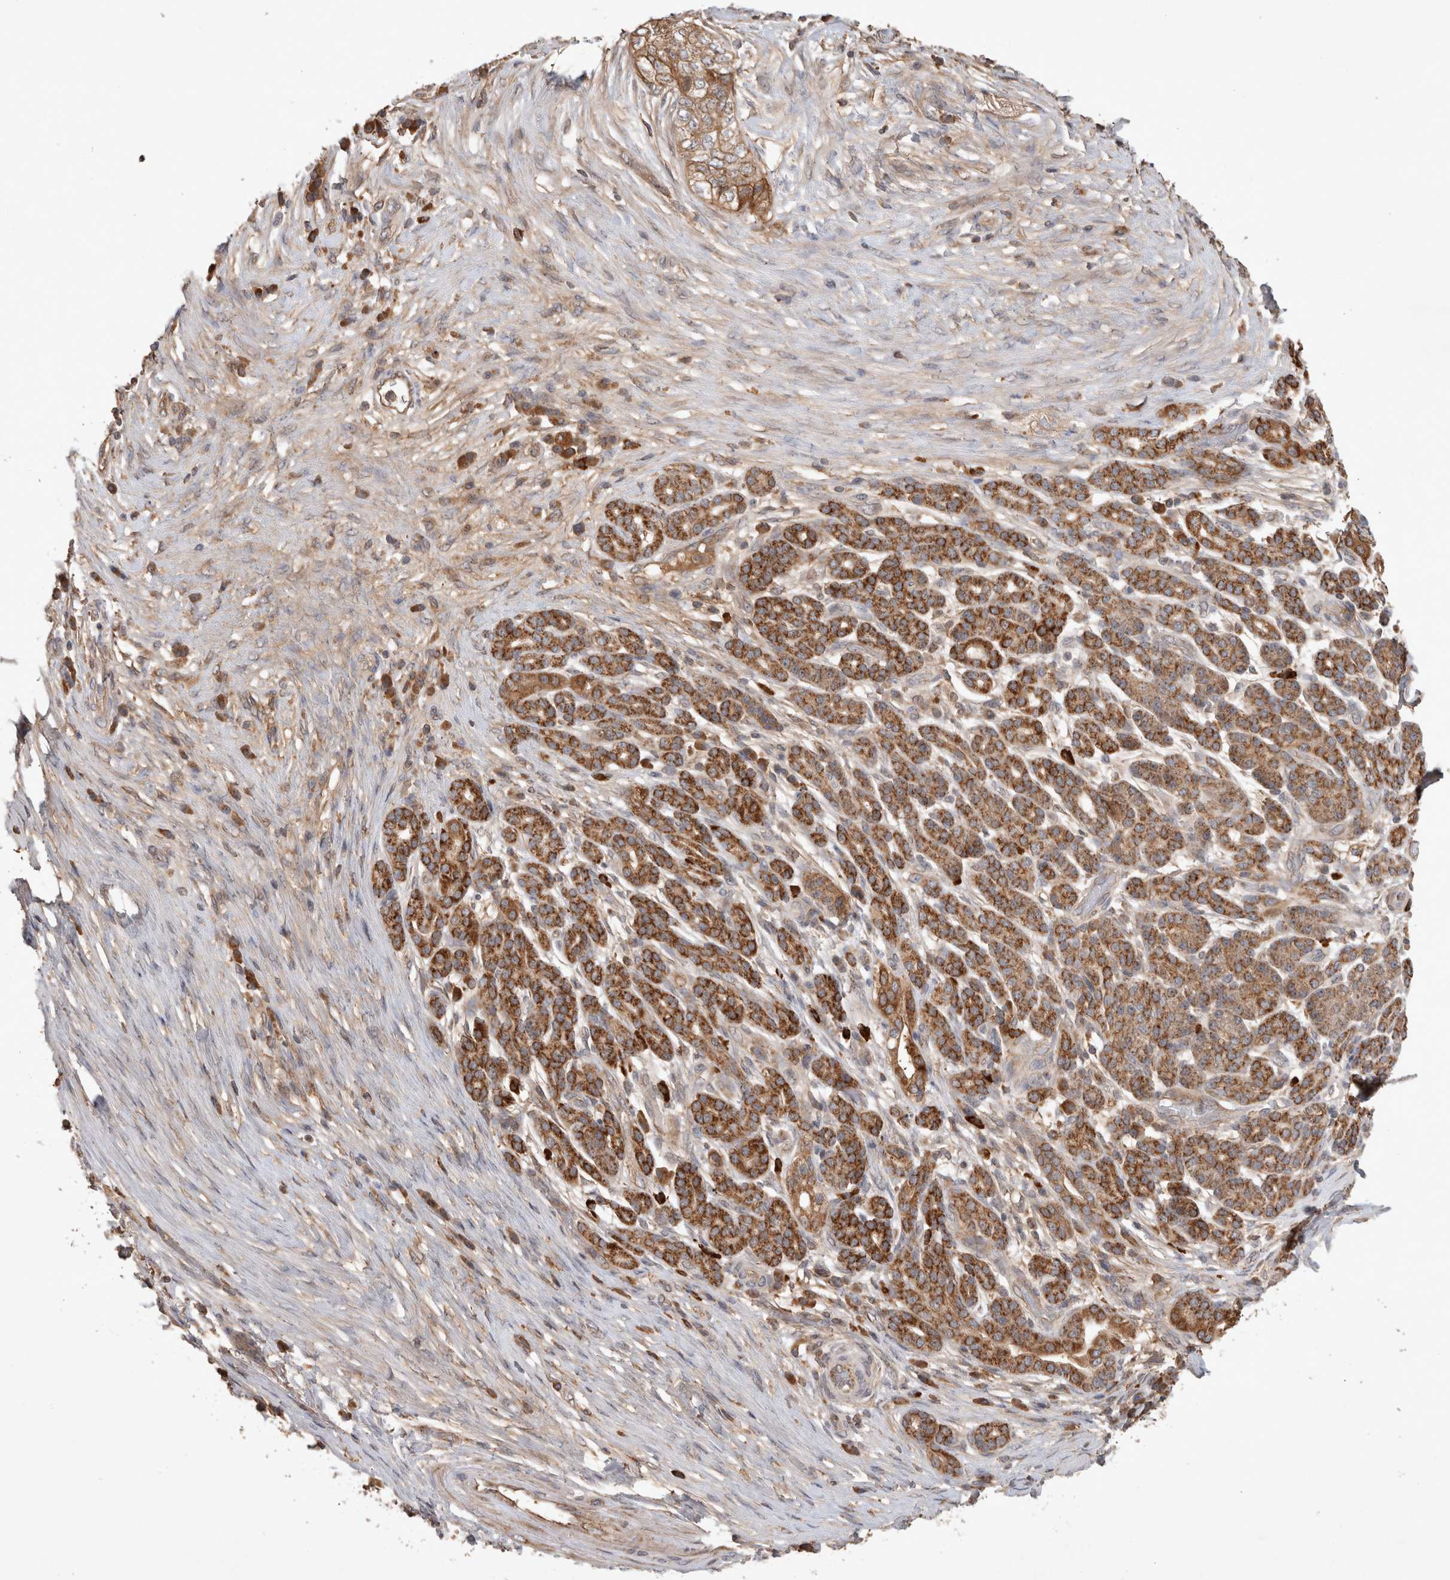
{"staining": {"intensity": "strong", "quantity": ">75%", "location": "cytoplasmic/membranous"}, "tissue": "pancreatic cancer", "cell_type": "Tumor cells", "image_type": "cancer", "snomed": [{"axis": "morphology", "description": "Adenocarcinoma, NOS"}, {"axis": "topography", "description": "Pancreas"}], "caption": "IHC micrograph of neoplastic tissue: adenocarcinoma (pancreatic) stained using immunohistochemistry (IHC) demonstrates high levels of strong protein expression localized specifically in the cytoplasmic/membranous of tumor cells, appearing as a cytoplasmic/membranous brown color.", "gene": "SERAC1", "patient": {"sex": "male", "age": 72}}